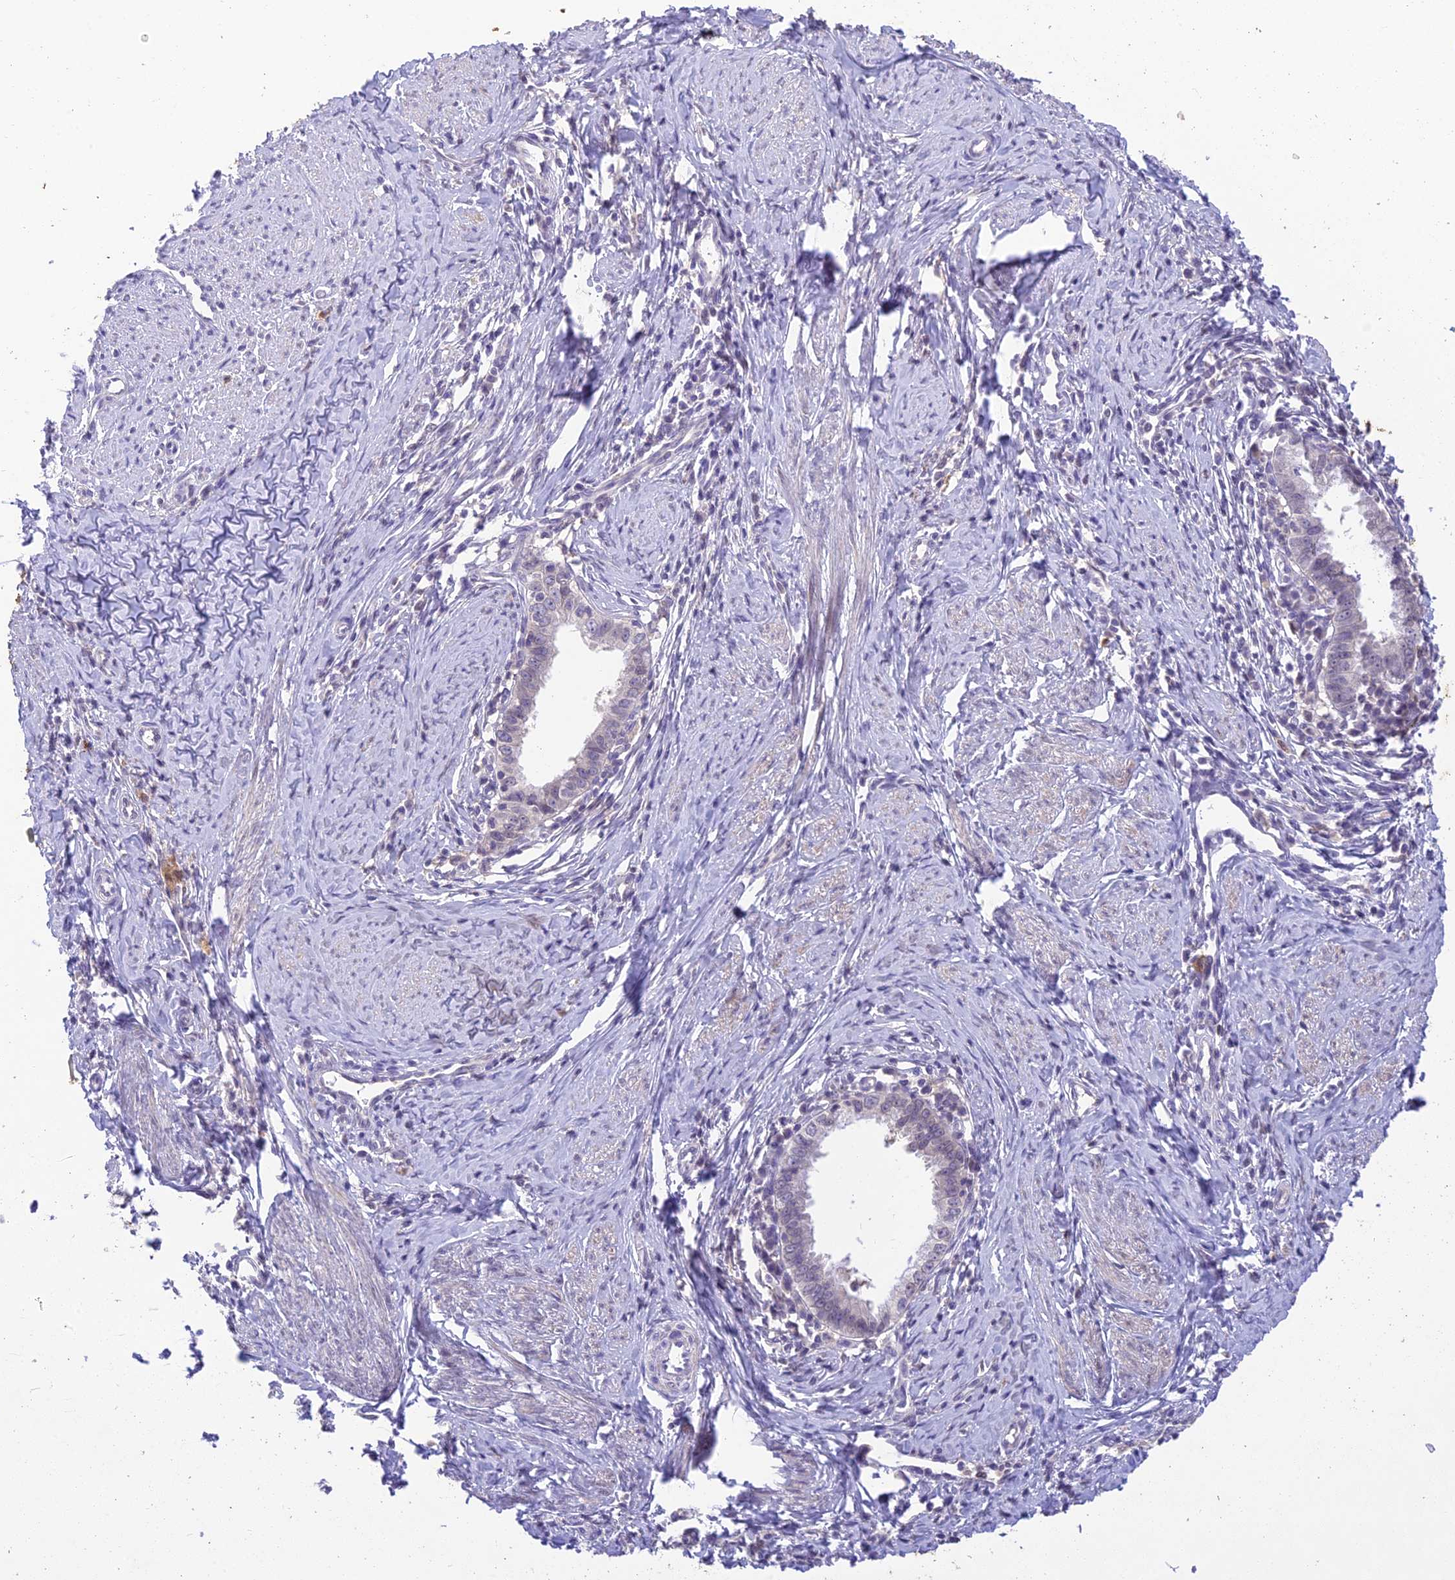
{"staining": {"intensity": "negative", "quantity": "none", "location": "none"}, "tissue": "cervical cancer", "cell_type": "Tumor cells", "image_type": "cancer", "snomed": [{"axis": "morphology", "description": "Adenocarcinoma, NOS"}, {"axis": "topography", "description": "Cervix"}], "caption": "IHC micrograph of neoplastic tissue: human cervical cancer stained with DAB (3,3'-diaminobenzidine) demonstrates no significant protein expression in tumor cells. The staining is performed using DAB brown chromogen with nuclei counter-stained in using hematoxylin.", "gene": "BMT2", "patient": {"sex": "female", "age": 36}}